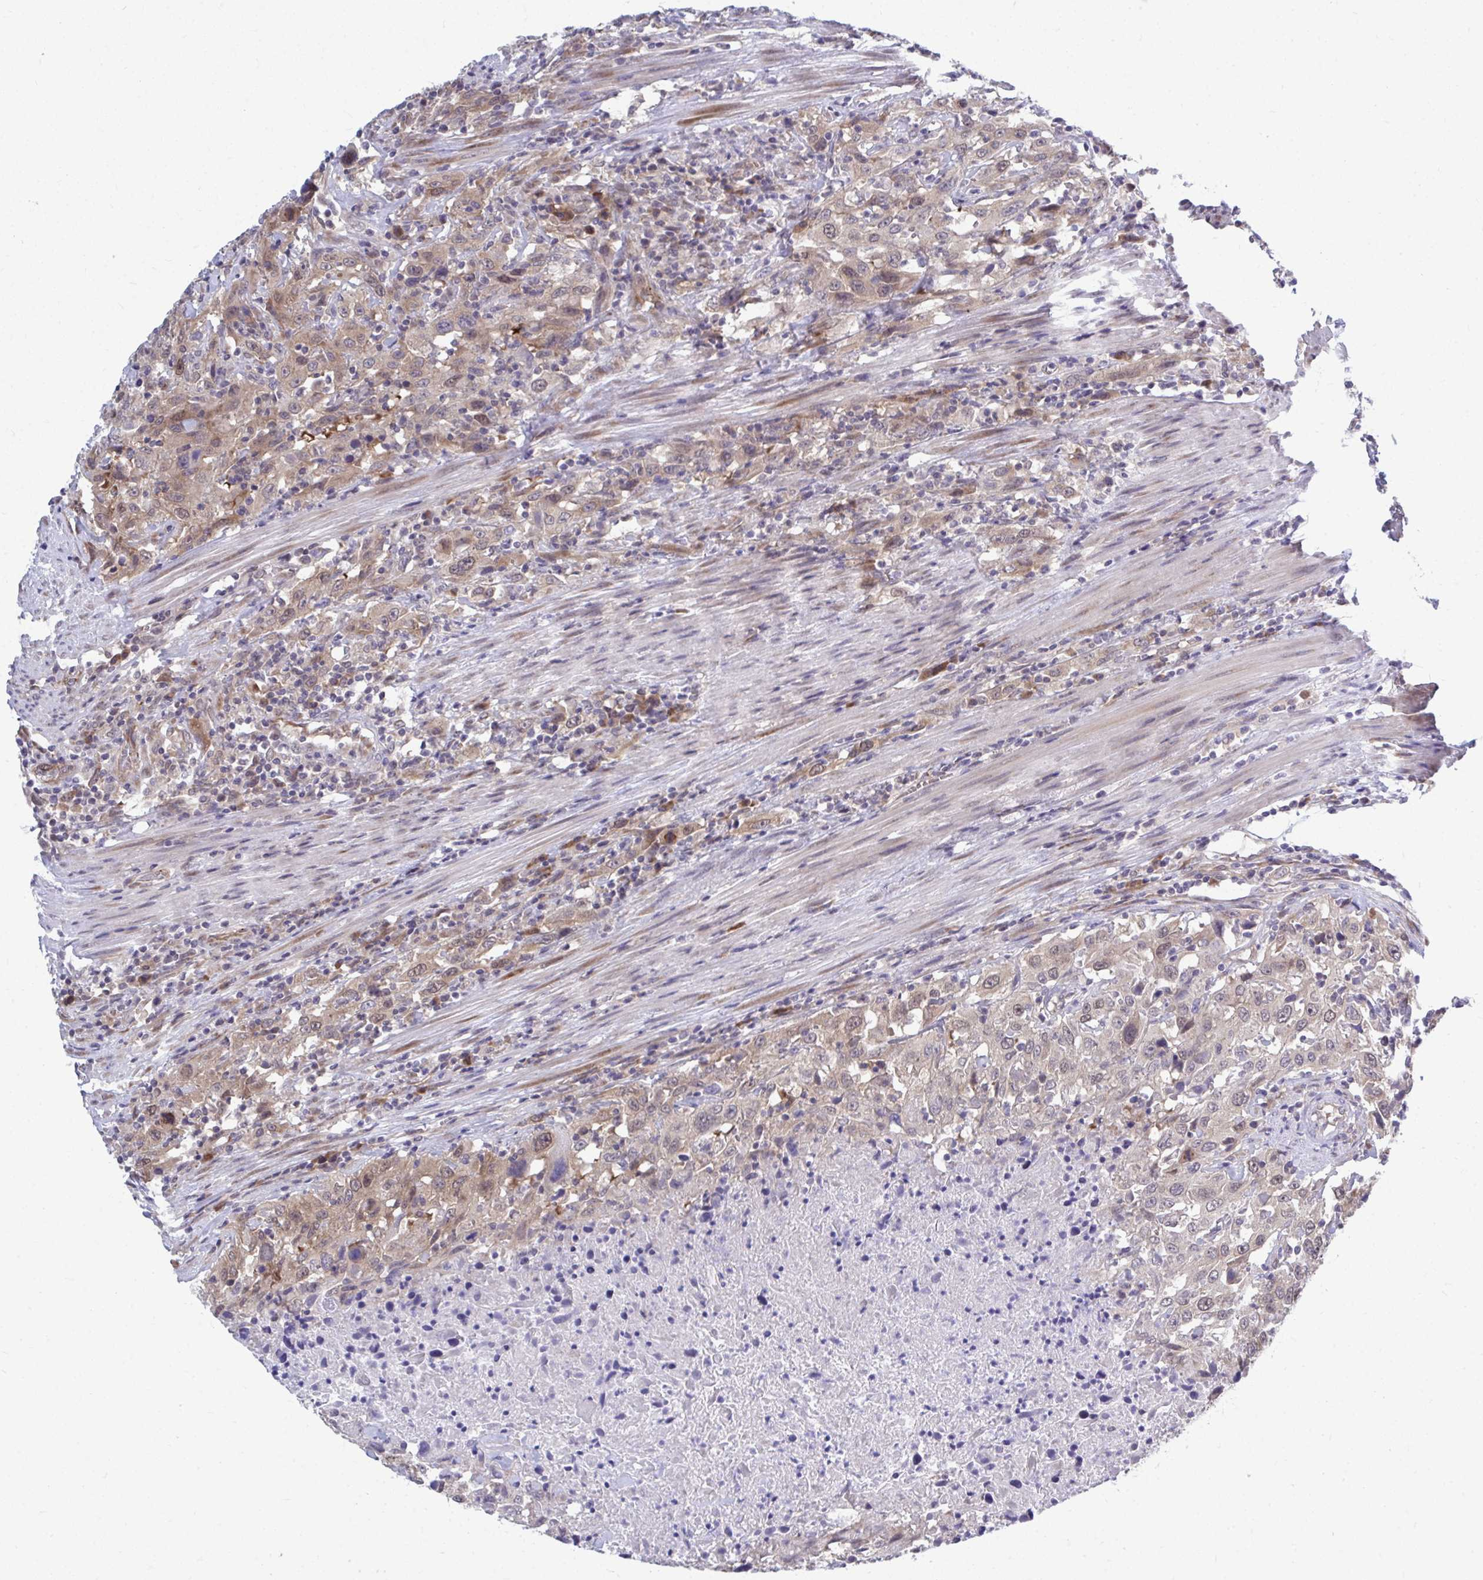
{"staining": {"intensity": "weak", "quantity": ">75%", "location": "cytoplasmic/membranous,nuclear"}, "tissue": "urothelial cancer", "cell_type": "Tumor cells", "image_type": "cancer", "snomed": [{"axis": "morphology", "description": "Urothelial carcinoma, High grade"}, {"axis": "topography", "description": "Urinary bladder"}], "caption": "The histopathology image demonstrates immunohistochemical staining of urothelial carcinoma (high-grade). There is weak cytoplasmic/membranous and nuclear positivity is appreciated in about >75% of tumor cells.", "gene": "SELENON", "patient": {"sex": "male", "age": 61}}